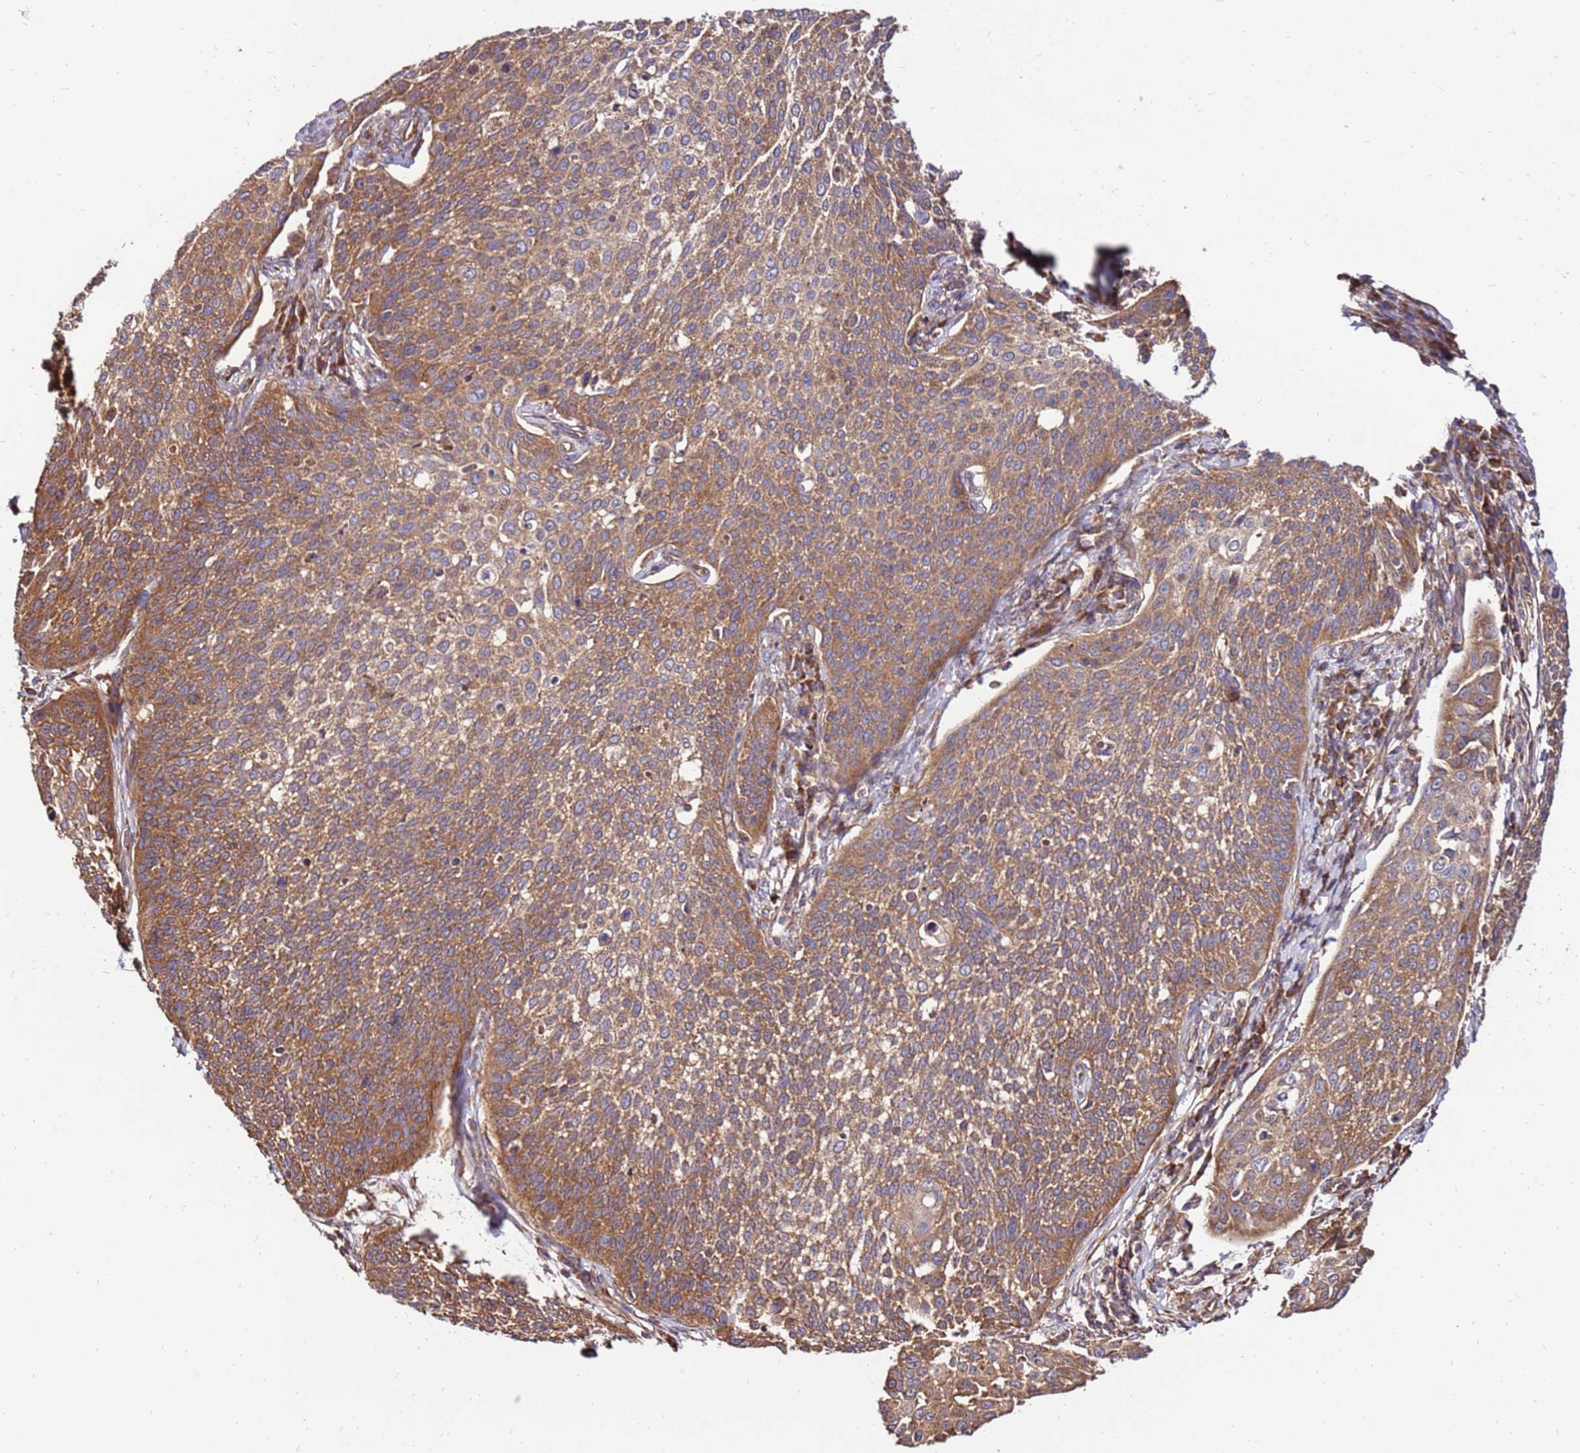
{"staining": {"intensity": "moderate", "quantity": ">75%", "location": "cytoplasmic/membranous"}, "tissue": "cervical cancer", "cell_type": "Tumor cells", "image_type": "cancer", "snomed": [{"axis": "morphology", "description": "Squamous cell carcinoma, NOS"}, {"axis": "topography", "description": "Cervix"}], "caption": "This image reveals IHC staining of cervical squamous cell carcinoma, with medium moderate cytoplasmic/membranous expression in approximately >75% of tumor cells.", "gene": "SLC44A5", "patient": {"sex": "female", "age": 34}}